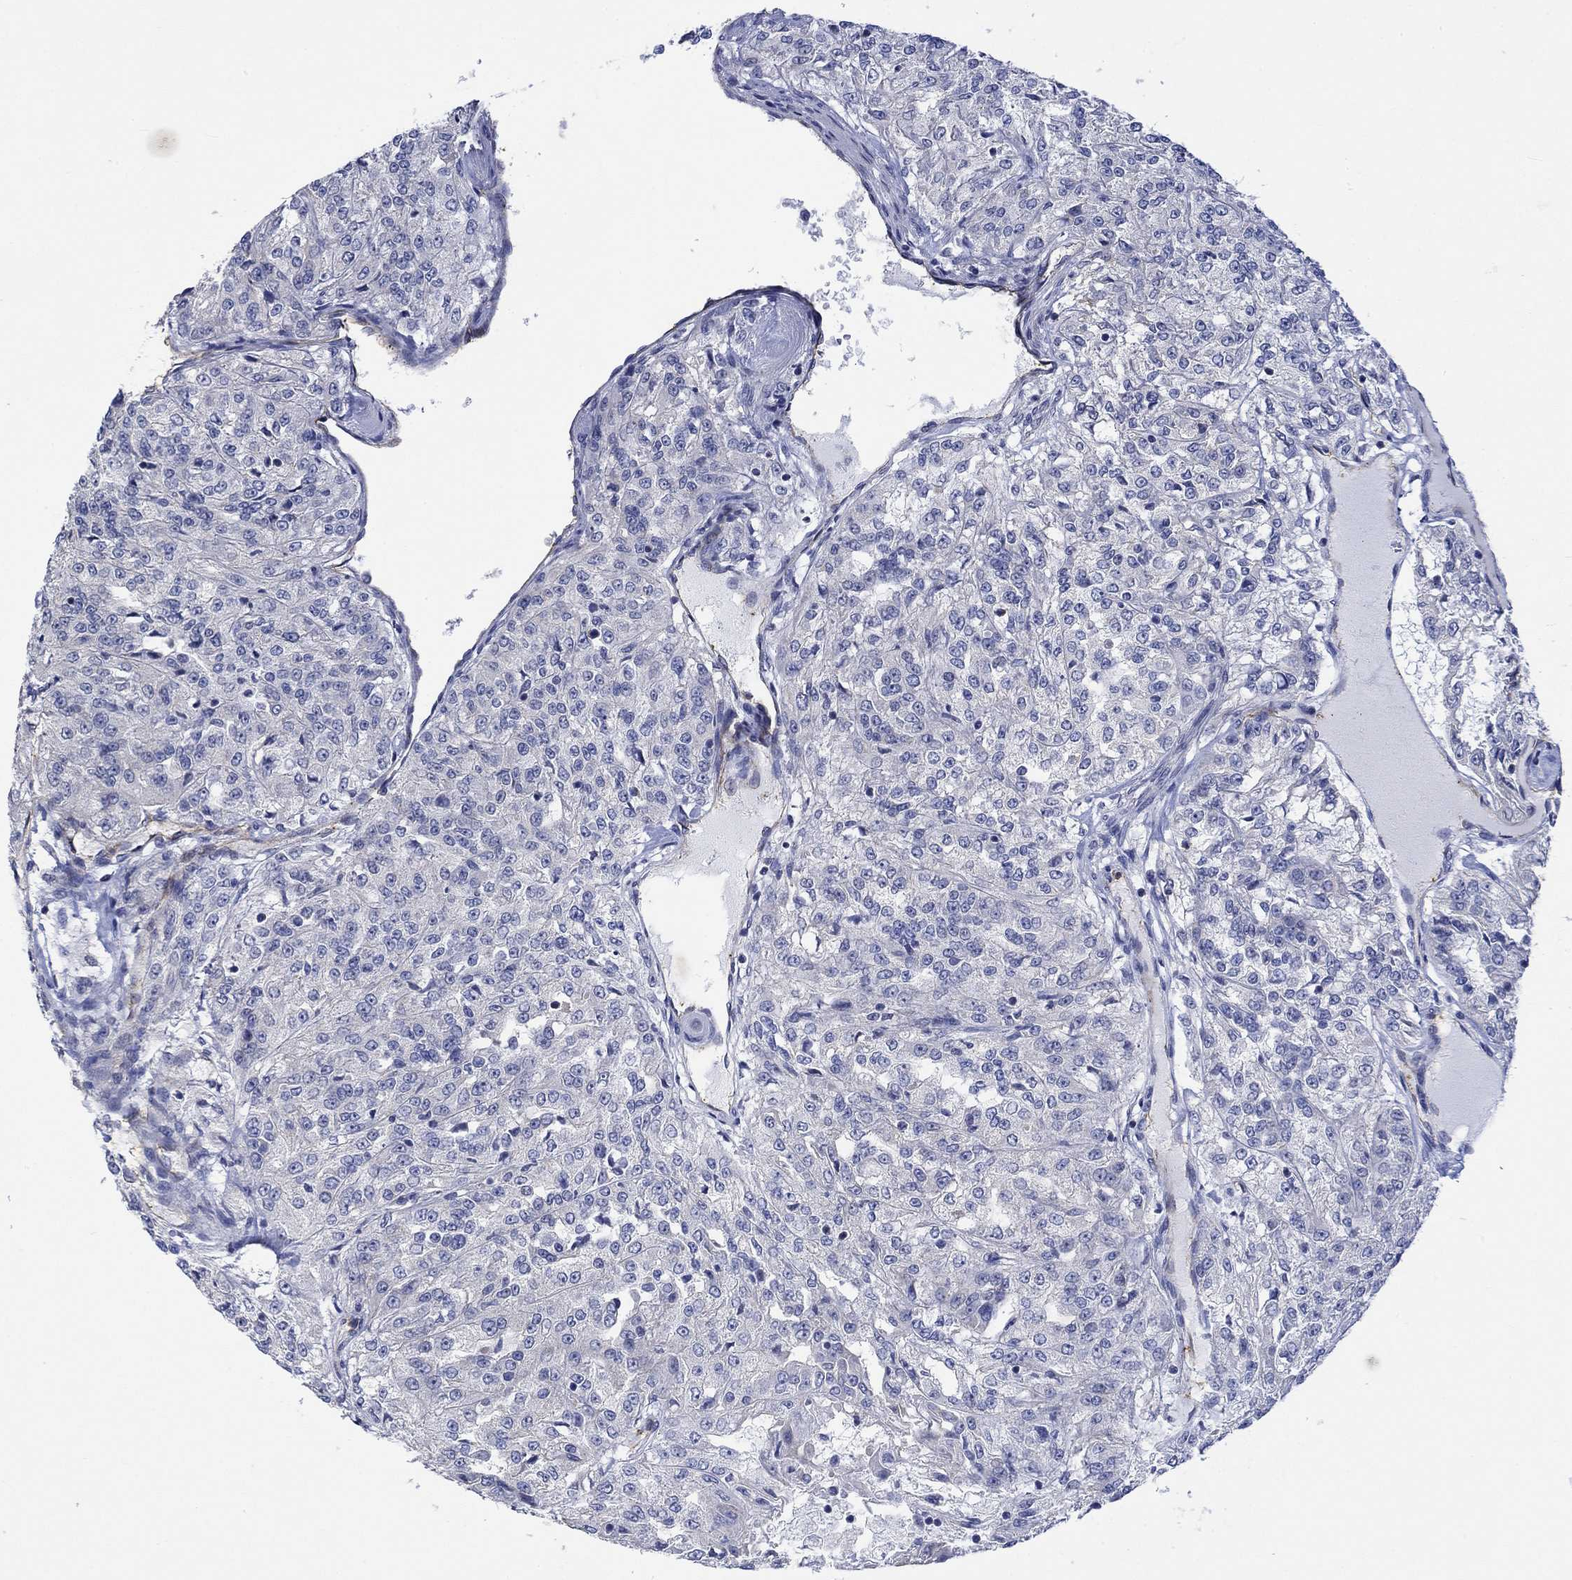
{"staining": {"intensity": "negative", "quantity": "none", "location": "none"}, "tissue": "renal cancer", "cell_type": "Tumor cells", "image_type": "cancer", "snomed": [{"axis": "morphology", "description": "Adenocarcinoma, NOS"}, {"axis": "topography", "description": "Kidney"}], "caption": "DAB (3,3'-diaminobenzidine) immunohistochemical staining of human renal cancer reveals no significant expression in tumor cells. The staining is performed using DAB brown chromogen with nuclei counter-stained in using hematoxylin.", "gene": "AGRP", "patient": {"sex": "female", "age": 63}}